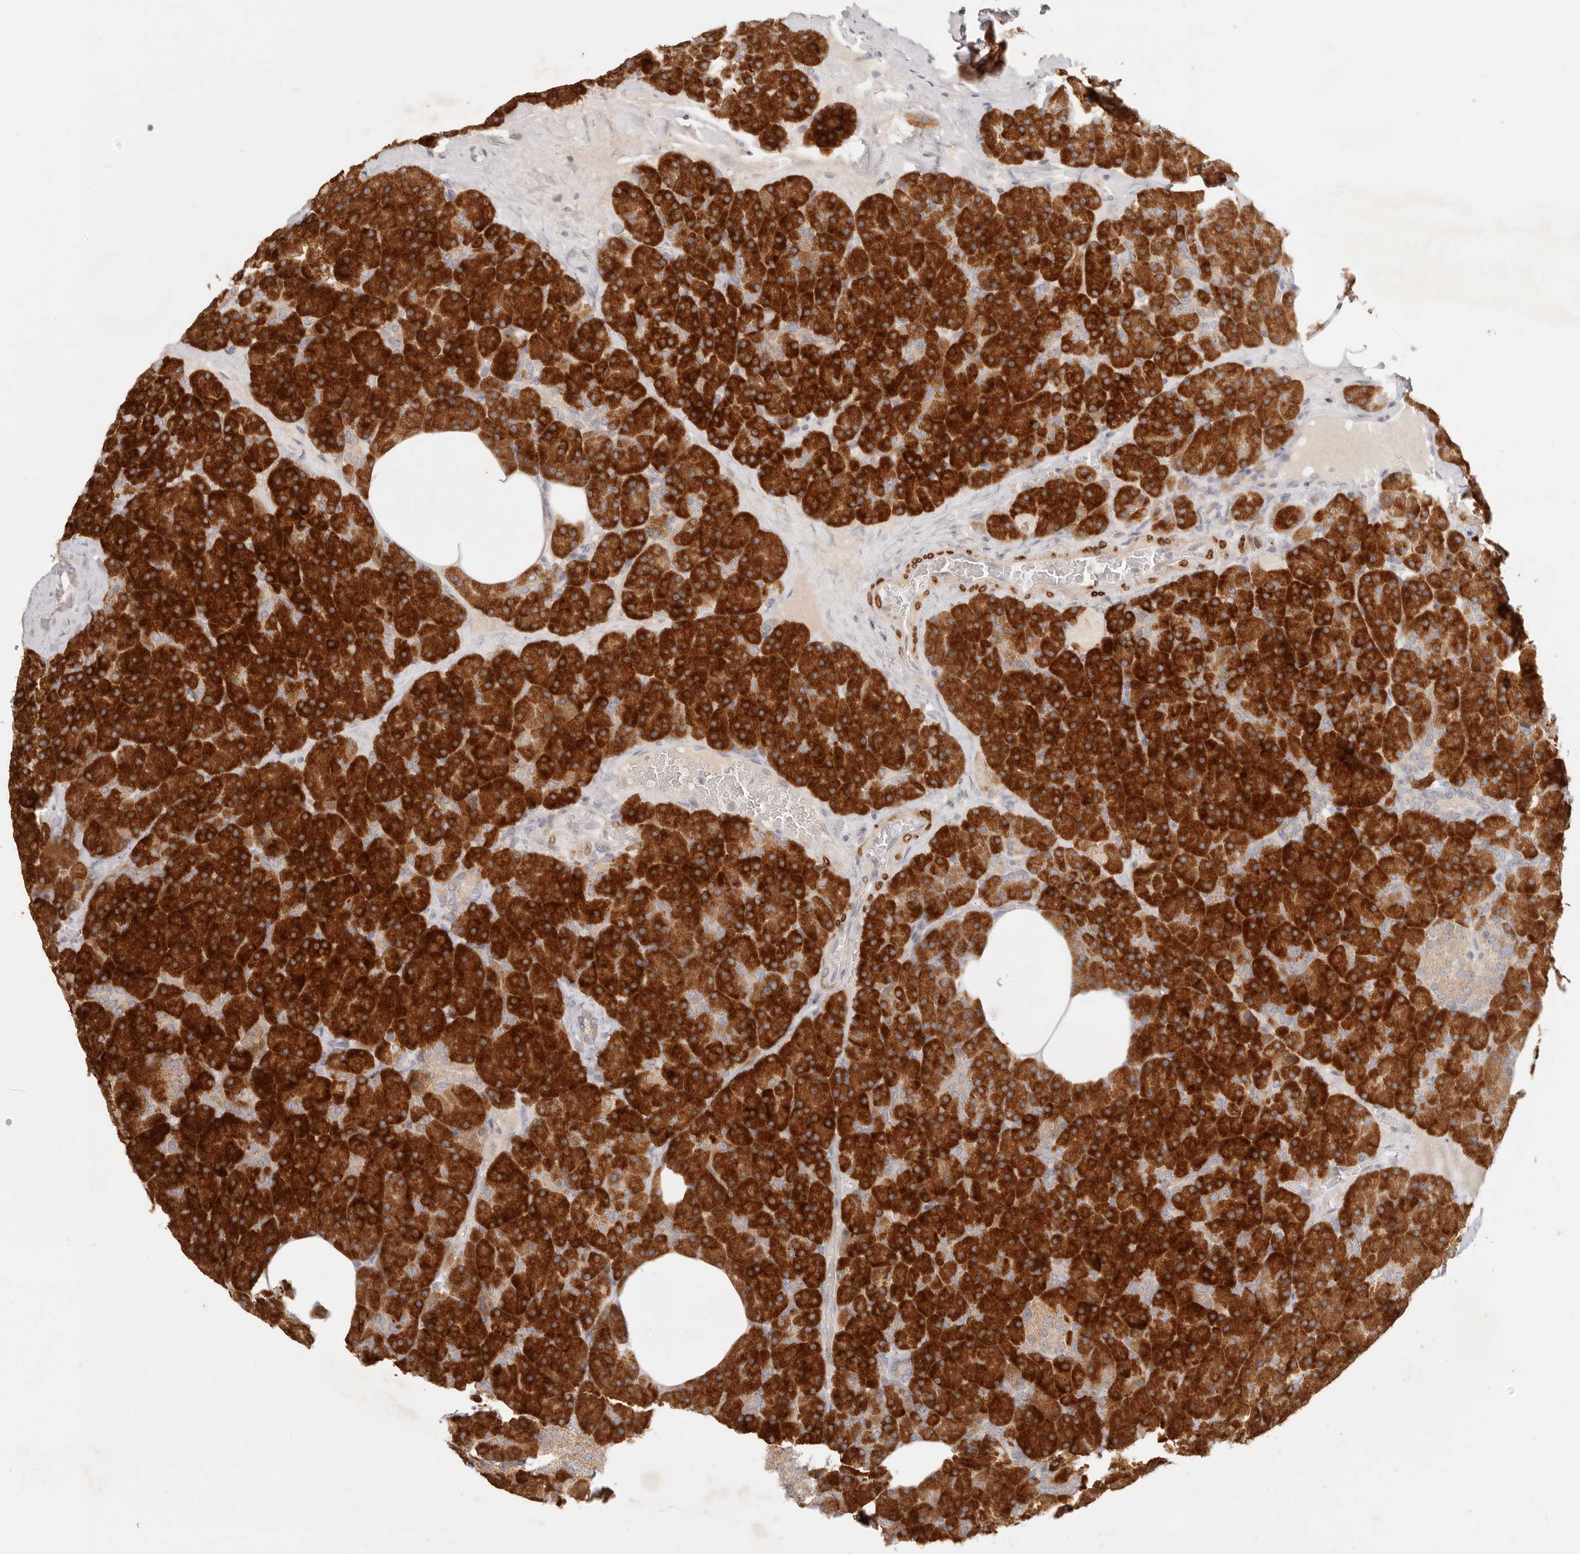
{"staining": {"intensity": "strong", "quantity": ">75%", "location": "cytoplasmic/membranous"}, "tissue": "pancreas", "cell_type": "Exocrine glandular cells", "image_type": "normal", "snomed": [{"axis": "morphology", "description": "Normal tissue, NOS"}, {"axis": "morphology", "description": "Carcinoid, malignant, NOS"}, {"axis": "topography", "description": "Pancreas"}], "caption": "Protein expression analysis of normal human pancreas reveals strong cytoplasmic/membranous expression in about >75% of exocrine glandular cells.", "gene": "PABPC4", "patient": {"sex": "female", "age": 35}}